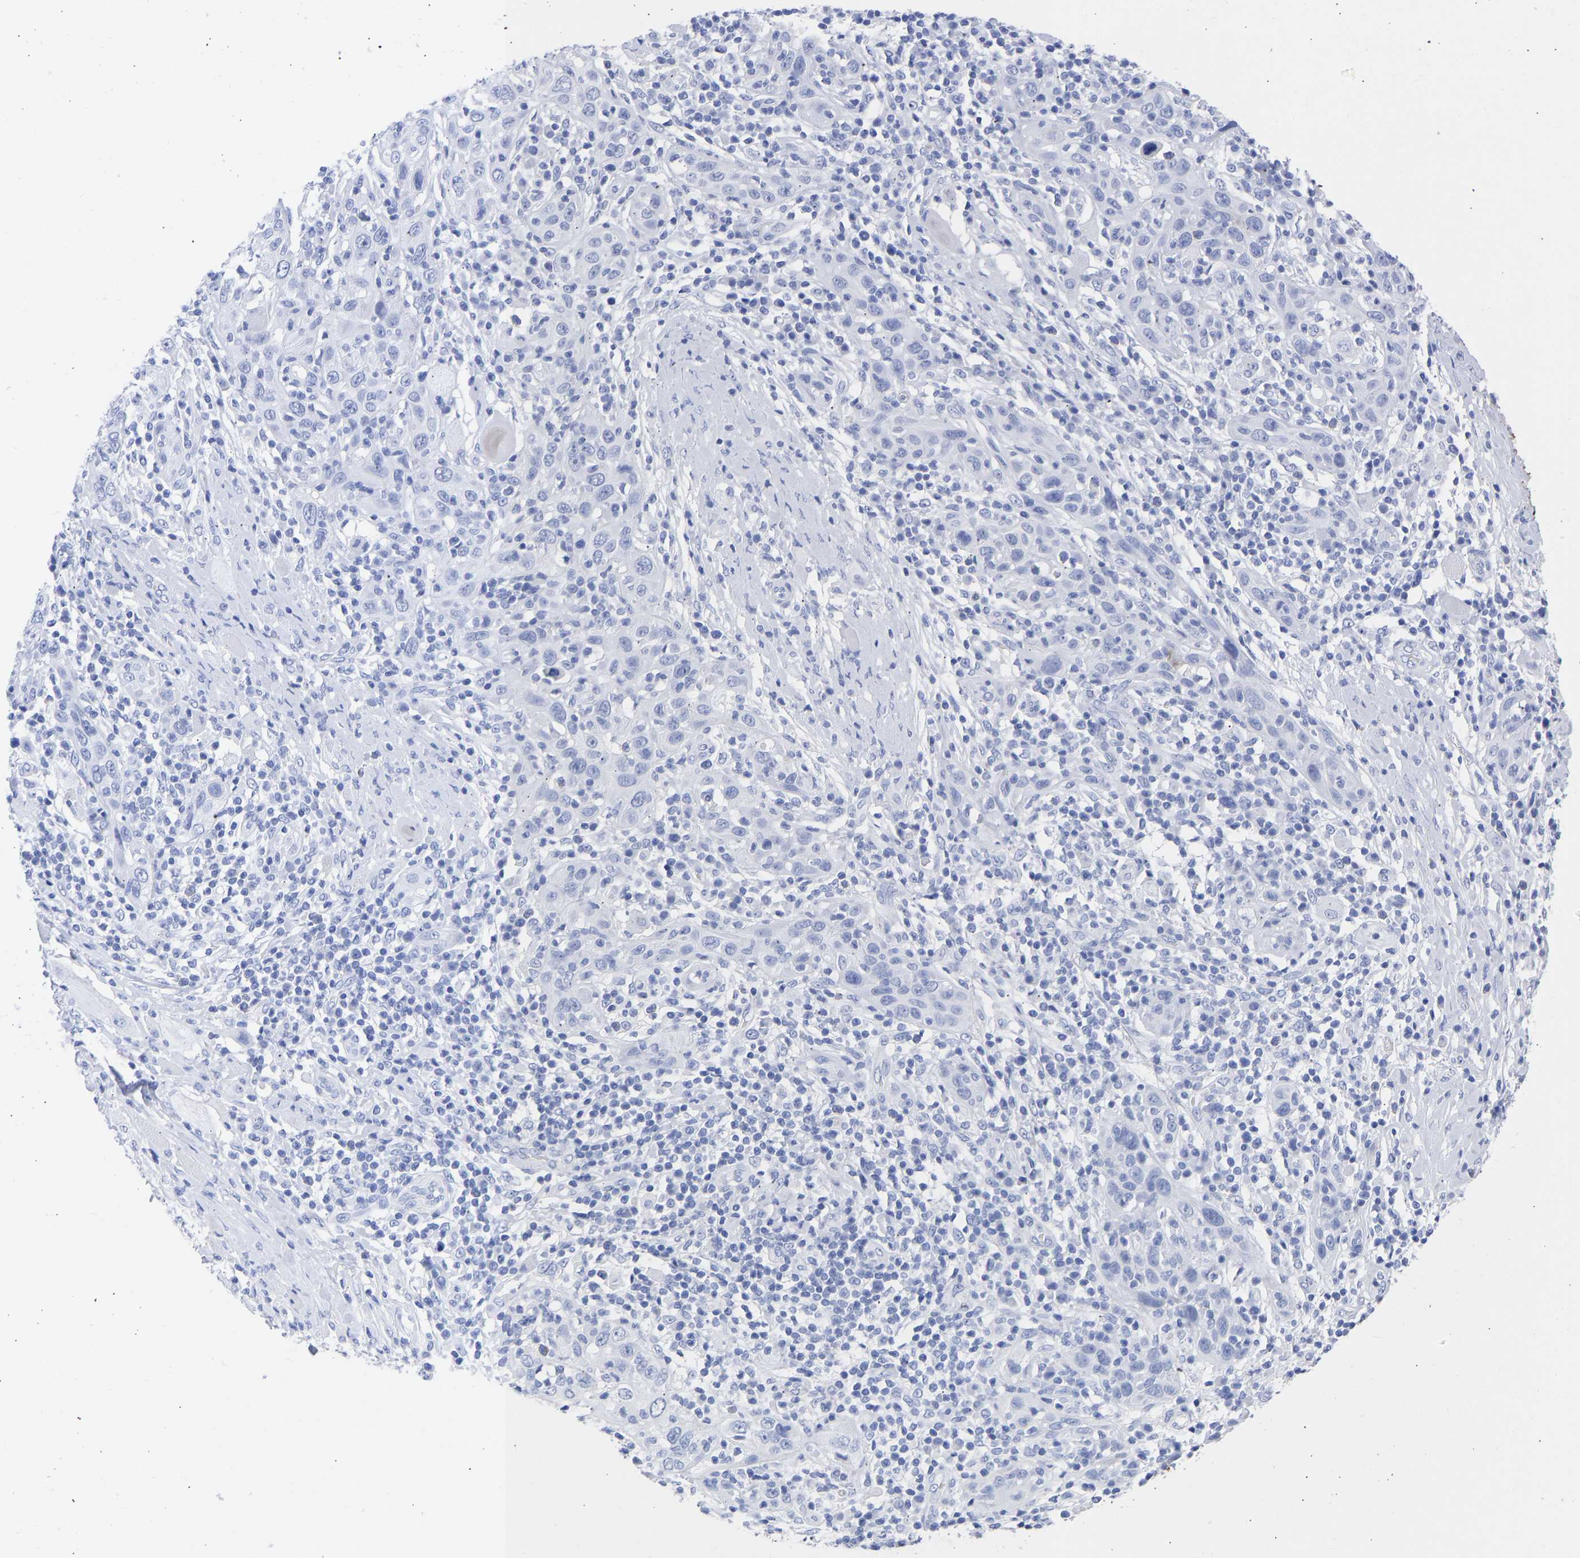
{"staining": {"intensity": "negative", "quantity": "none", "location": "none"}, "tissue": "skin cancer", "cell_type": "Tumor cells", "image_type": "cancer", "snomed": [{"axis": "morphology", "description": "Squamous cell carcinoma, NOS"}, {"axis": "topography", "description": "Skin"}], "caption": "DAB (3,3'-diaminobenzidine) immunohistochemical staining of skin cancer exhibits no significant staining in tumor cells.", "gene": "KRT1", "patient": {"sex": "female", "age": 88}}